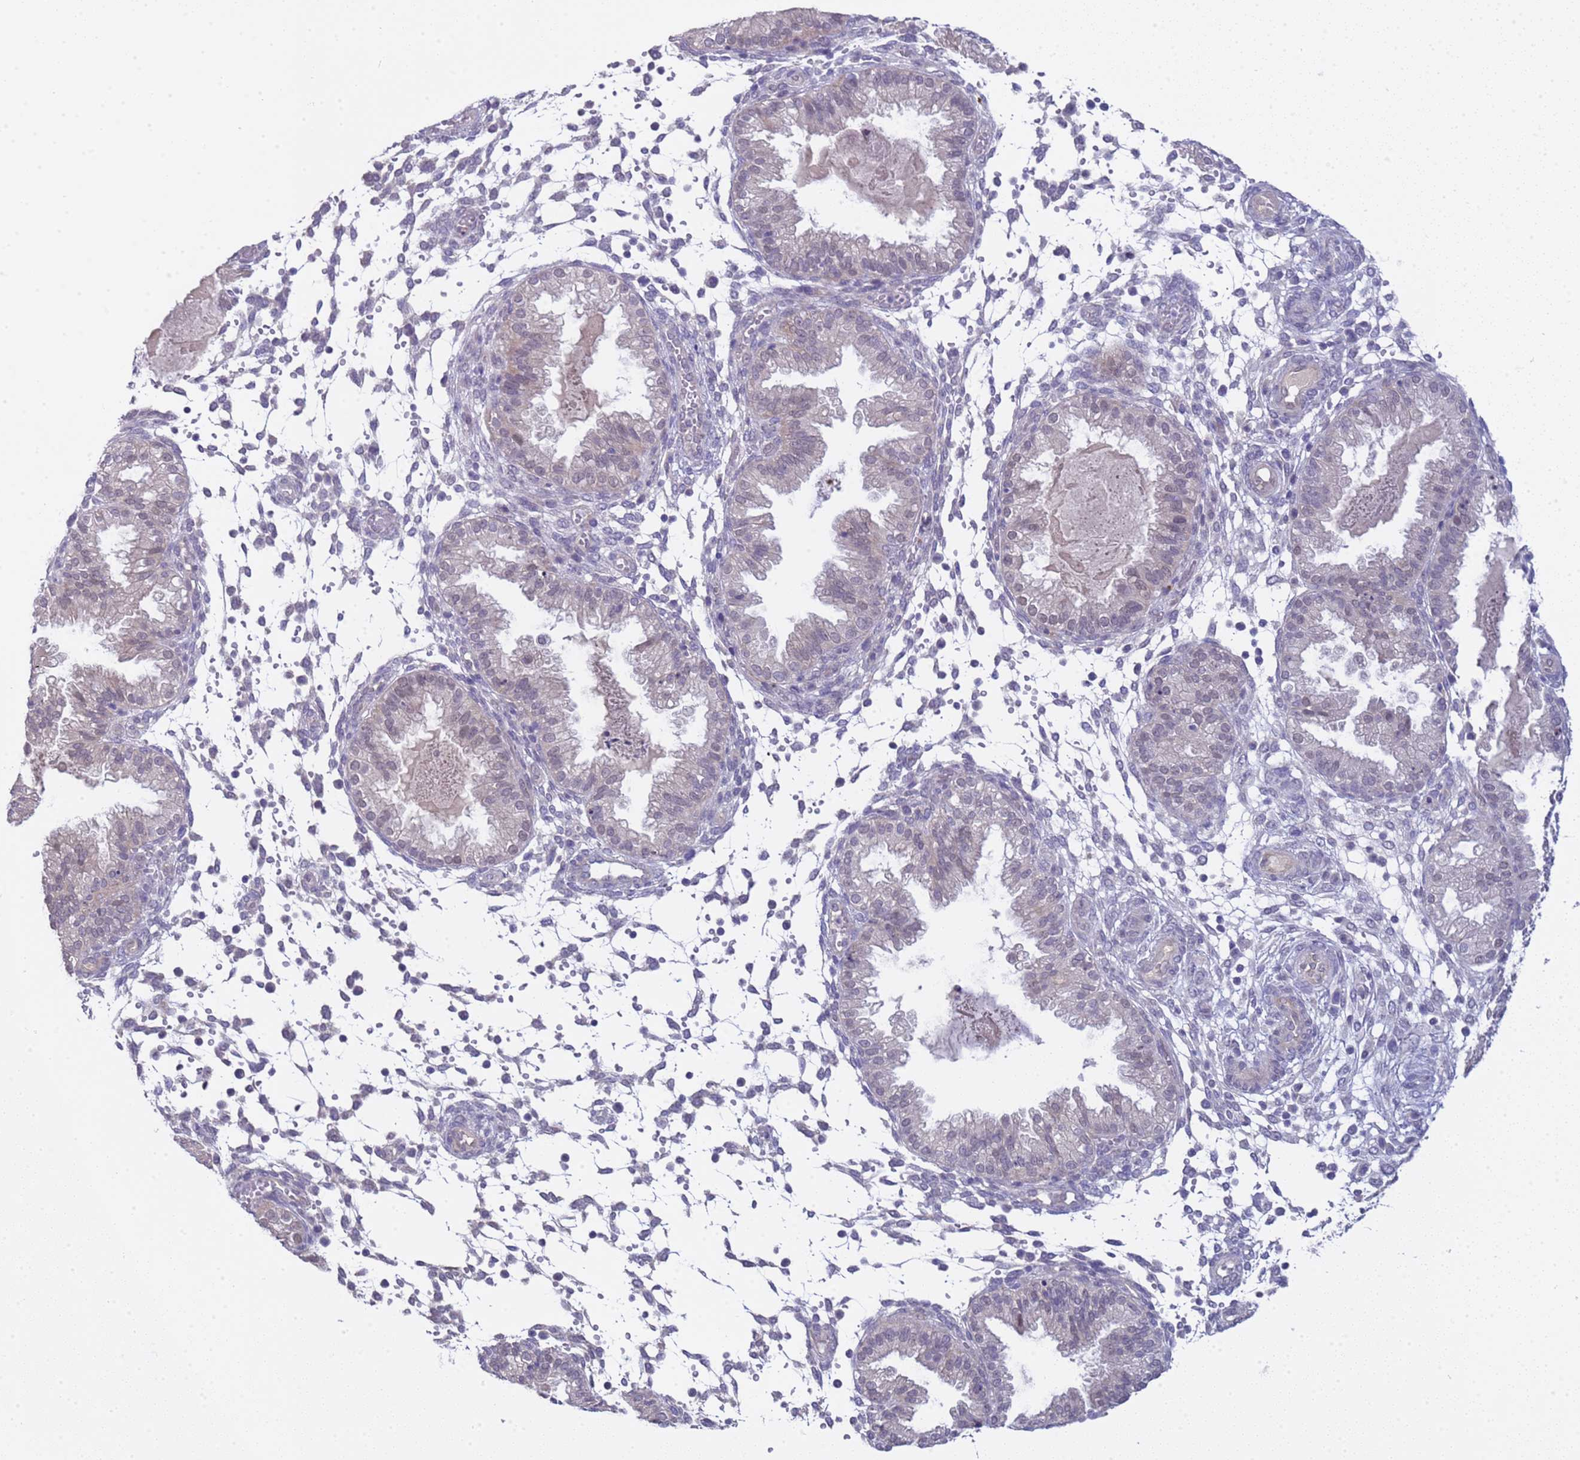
{"staining": {"intensity": "negative", "quantity": "none", "location": "none"}, "tissue": "endometrium", "cell_type": "Cells in endometrial stroma", "image_type": "normal", "snomed": [{"axis": "morphology", "description": "Normal tissue, NOS"}, {"axis": "topography", "description": "Endometrium"}], "caption": "This is an immunohistochemistry histopathology image of benign endometrium. There is no staining in cells in endometrial stroma.", "gene": "TRMT10A", "patient": {"sex": "female", "age": 33}}